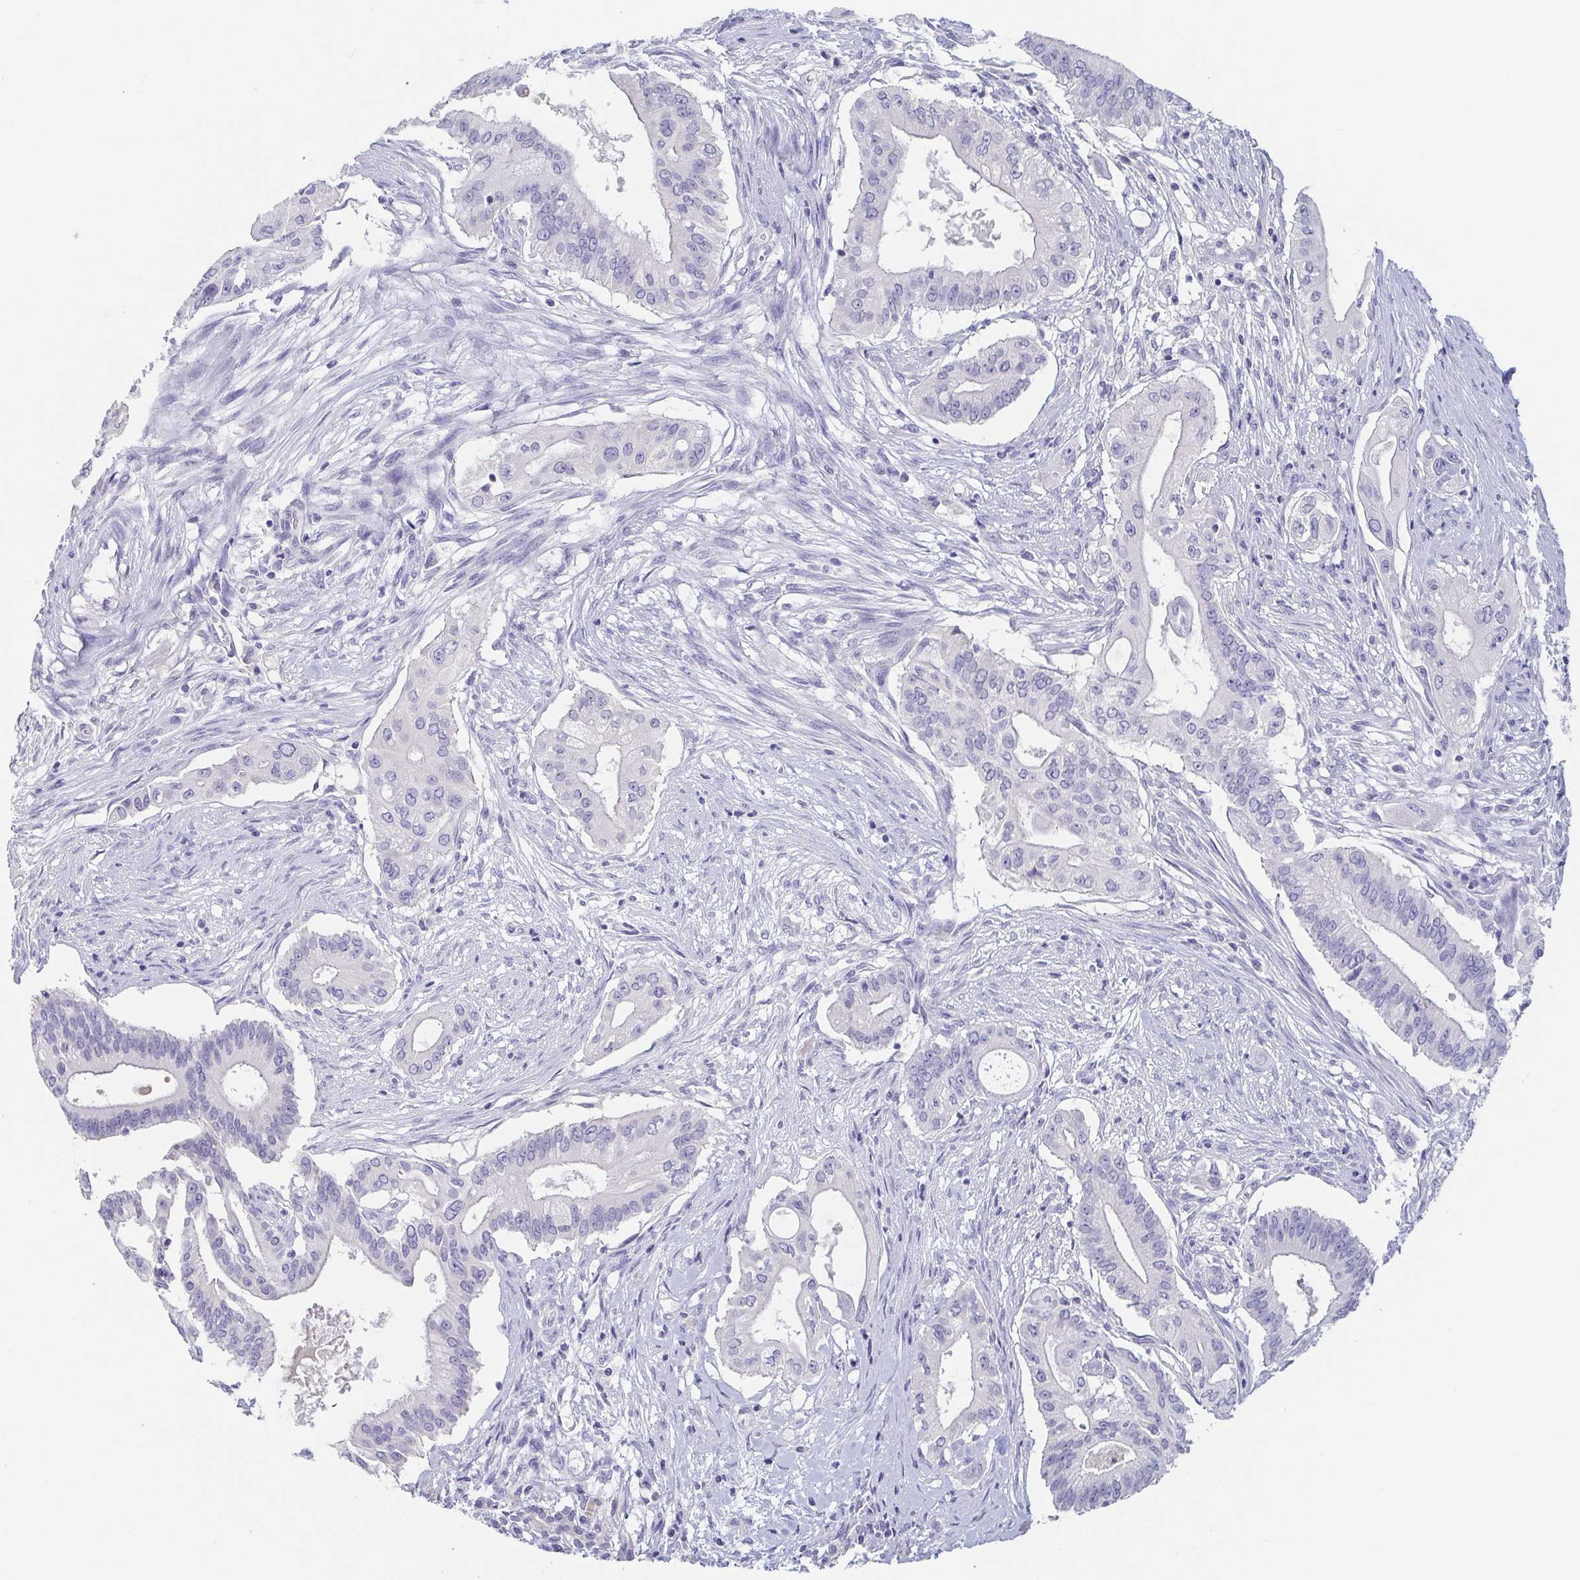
{"staining": {"intensity": "negative", "quantity": "none", "location": "none"}, "tissue": "pancreatic cancer", "cell_type": "Tumor cells", "image_type": "cancer", "snomed": [{"axis": "morphology", "description": "Adenocarcinoma, NOS"}, {"axis": "topography", "description": "Pancreas"}], "caption": "This is an immunohistochemistry photomicrograph of human pancreatic cancer (adenocarcinoma). There is no staining in tumor cells.", "gene": "ITLN1", "patient": {"sex": "female", "age": 68}}